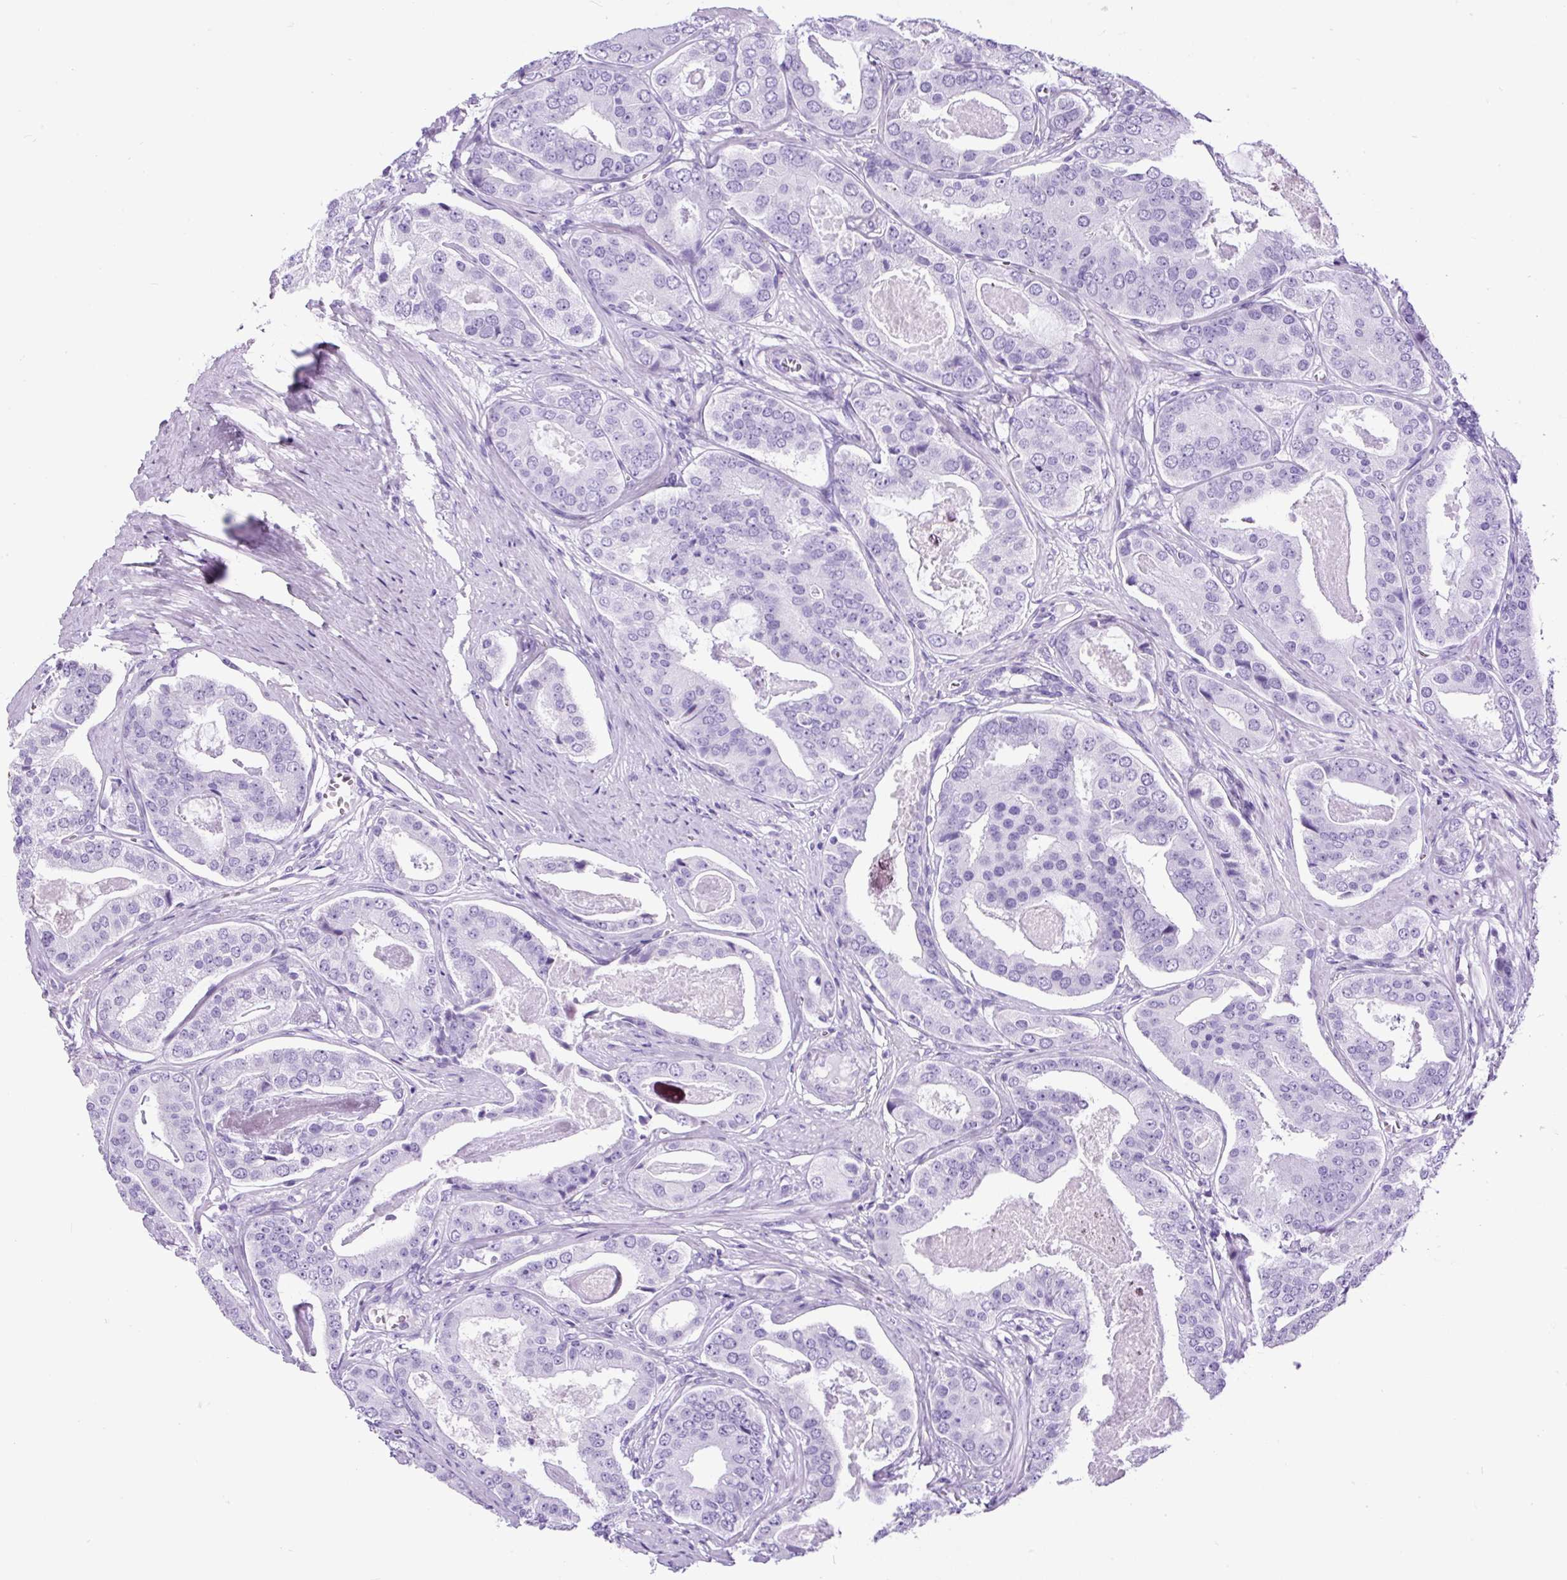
{"staining": {"intensity": "negative", "quantity": "none", "location": "none"}, "tissue": "prostate cancer", "cell_type": "Tumor cells", "image_type": "cancer", "snomed": [{"axis": "morphology", "description": "Adenocarcinoma, High grade"}, {"axis": "topography", "description": "Prostate"}], "caption": "A high-resolution image shows IHC staining of prostate cancer, which demonstrates no significant positivity in tumor cells.", "gene": "CEL", "patient": {"sex": "male", "age": 71}}